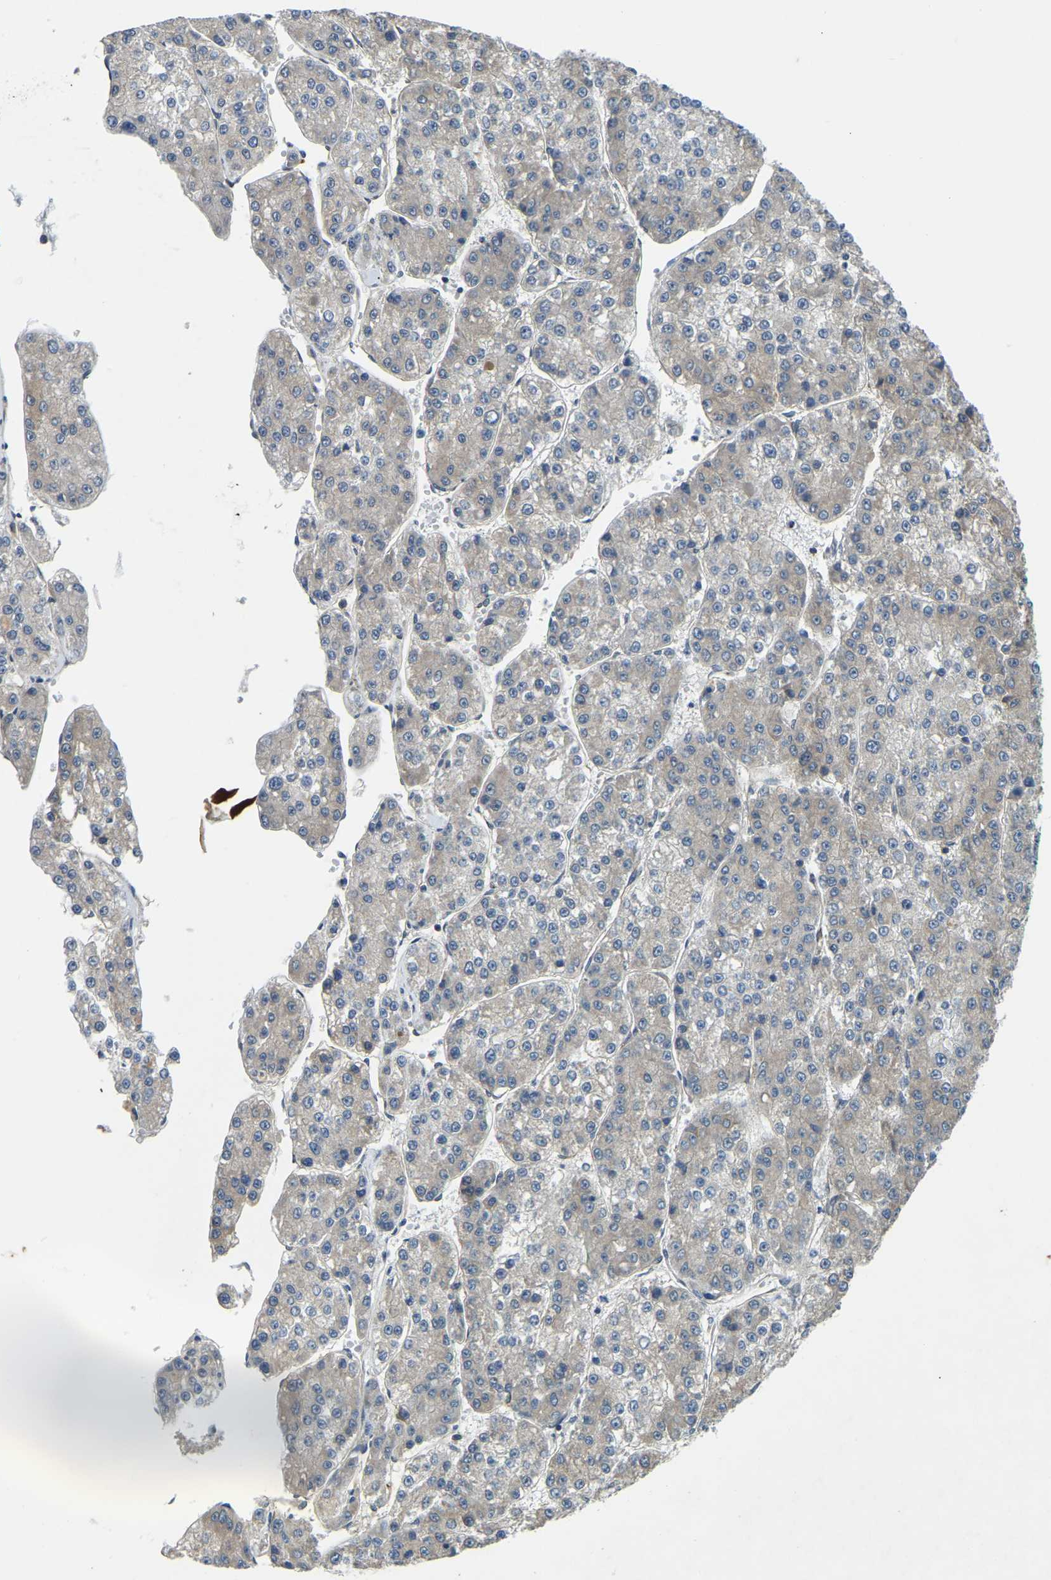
{"staining": {"intensity": "weak", "quantity": "<25%", "location": "cytoplasmic/membranous"}, "tissue": "liver cancer", "cell_type": "Tumor cells", "image_type": "cancer", "snomed": [{"axis": "morphology", "description": "Carcinoma, Hepatocellular, NOS"}, {"axis": "topography", "description": "Liver"}], "caption": "Liver cancer (hepatocellular carcinoma) was stained to show a protein in brown. There is no significant positivity in tumor cells.", "gene": "AHNAK", "patient": {"sex": "female", "age": 73}}